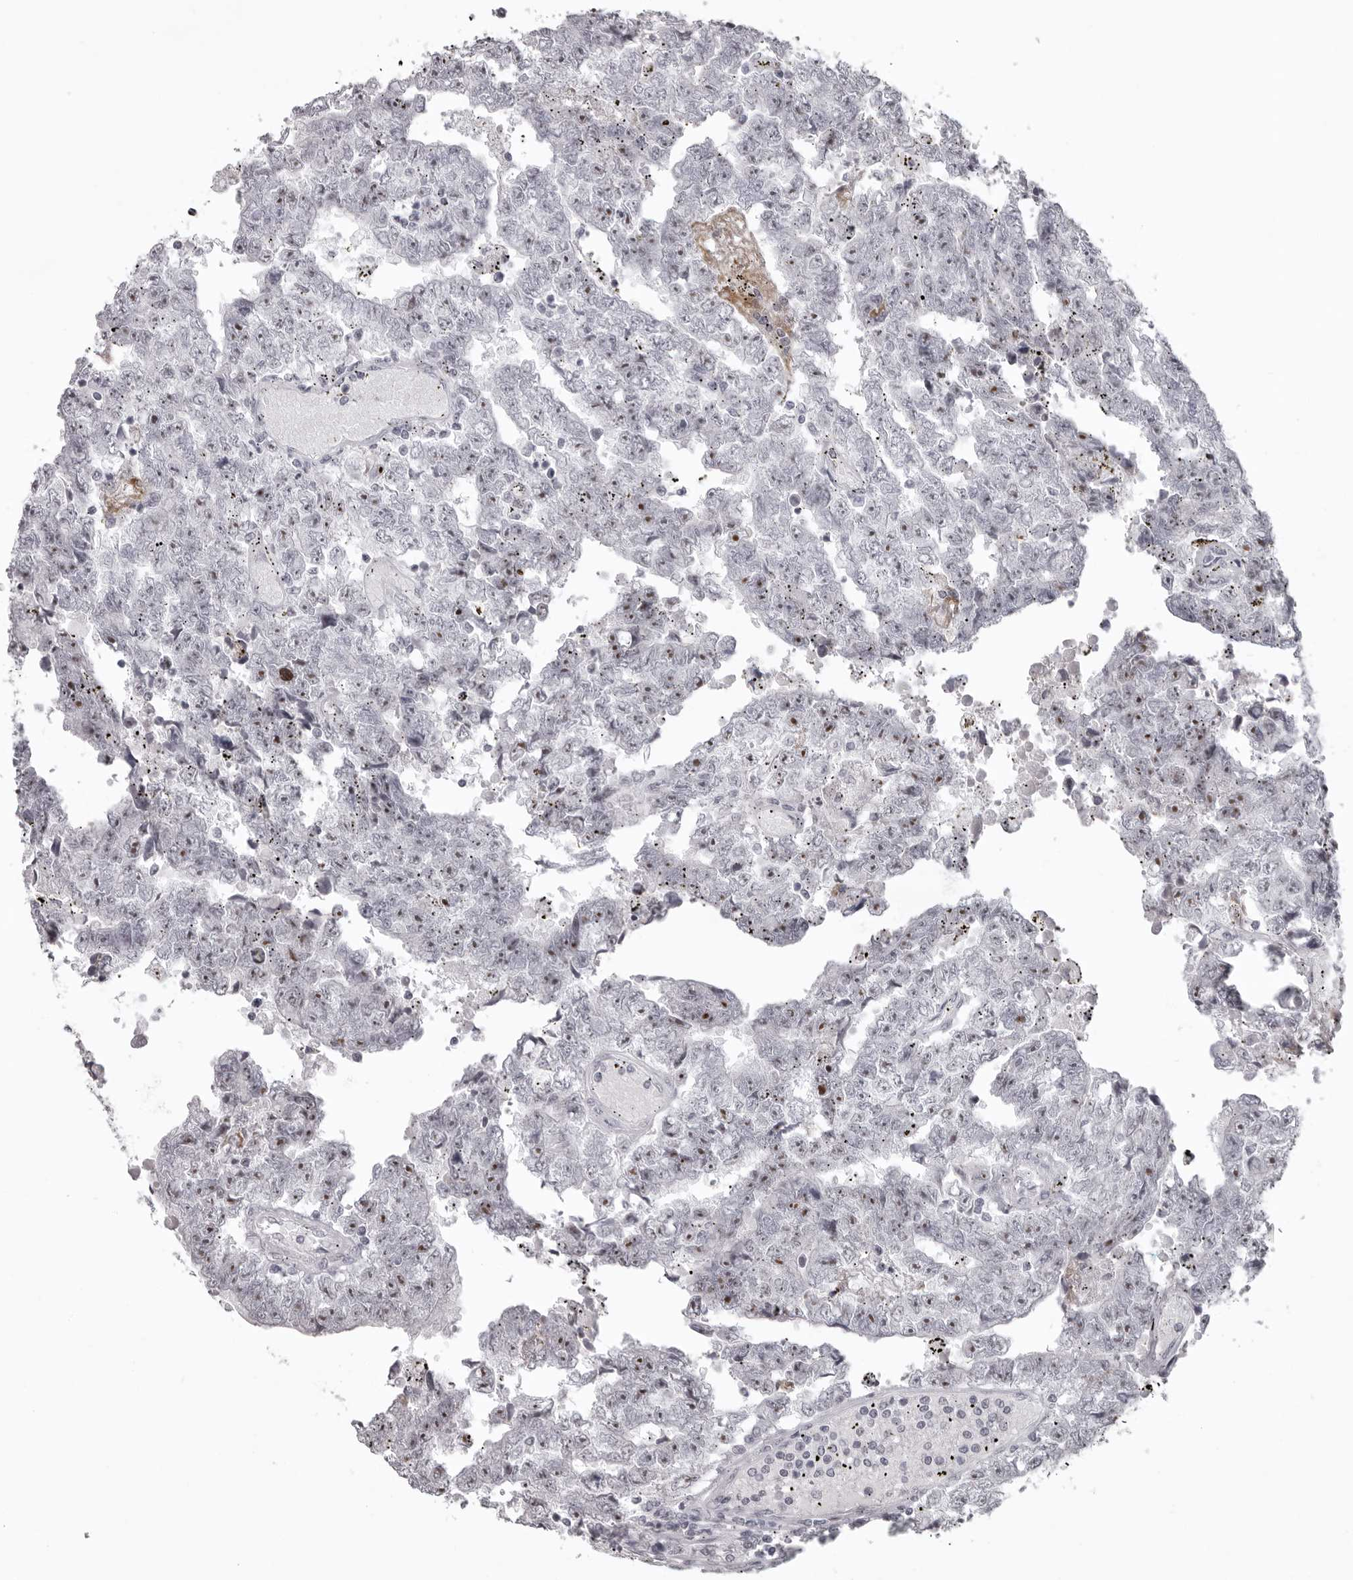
{"staining": {"intensity": "moderate", "quantity": "<25%", "location": "nuclear"}, "tissue": "testis cancer", "cell_type": "Tumor cells", "image_type": "cancer", "snomed": [{"axis": "morphology", "description": "Carcinoma, Embryonal, NOS"}, {"axis": "topography", "description": "Testis"}], "caption": "Immunohistochemistry (IHC) histopathology image of human testis cancer stained for a protein (brown), which displays low levels of moderate nuclear staining in about <25% of tumor cells.", "gene": "HELZ", "patient": {"sex": "male", "age": 25}}